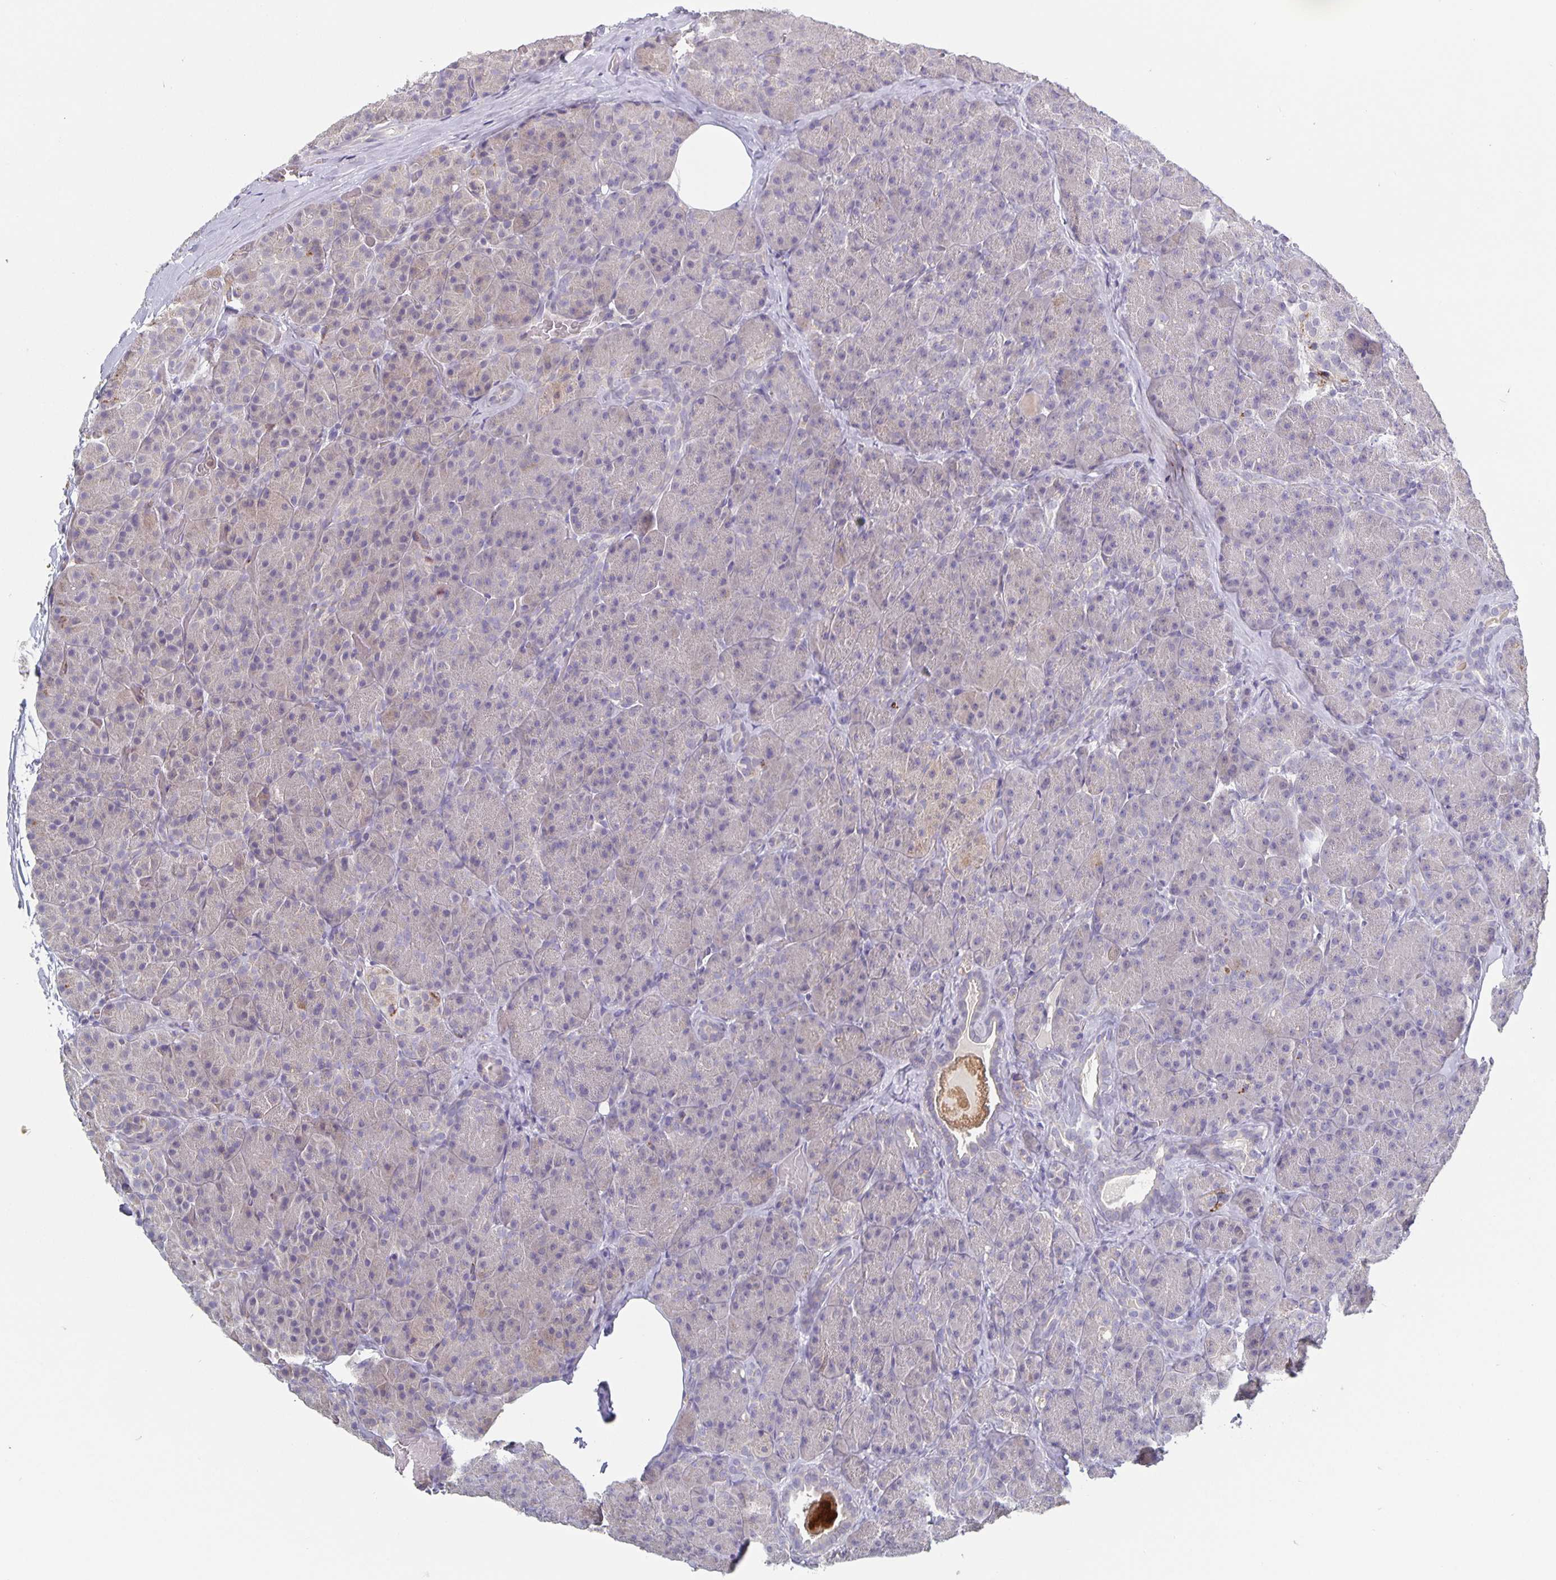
{"staining": {"intensity": "moderate", "quantity": "<25%", "location": "cytoplasmic/membranous"}, "tissue": "pancreas", "cell_type": "Exocrine glandular cells", "image_type": "normal", "snomed": [{"axis": "morphology", "description": "Normal tissue, NOS"}, {"axis": "topography", "description": "Pancreas"}], "caption": "Protein expression analysis of unremarkable human pancreas reveals moderate cytoplasmic/membranous staining in approximately <25% of exocrine glandular cells.", "gene": "GDF15", "patient": {"sex": "male", "age": 57}}